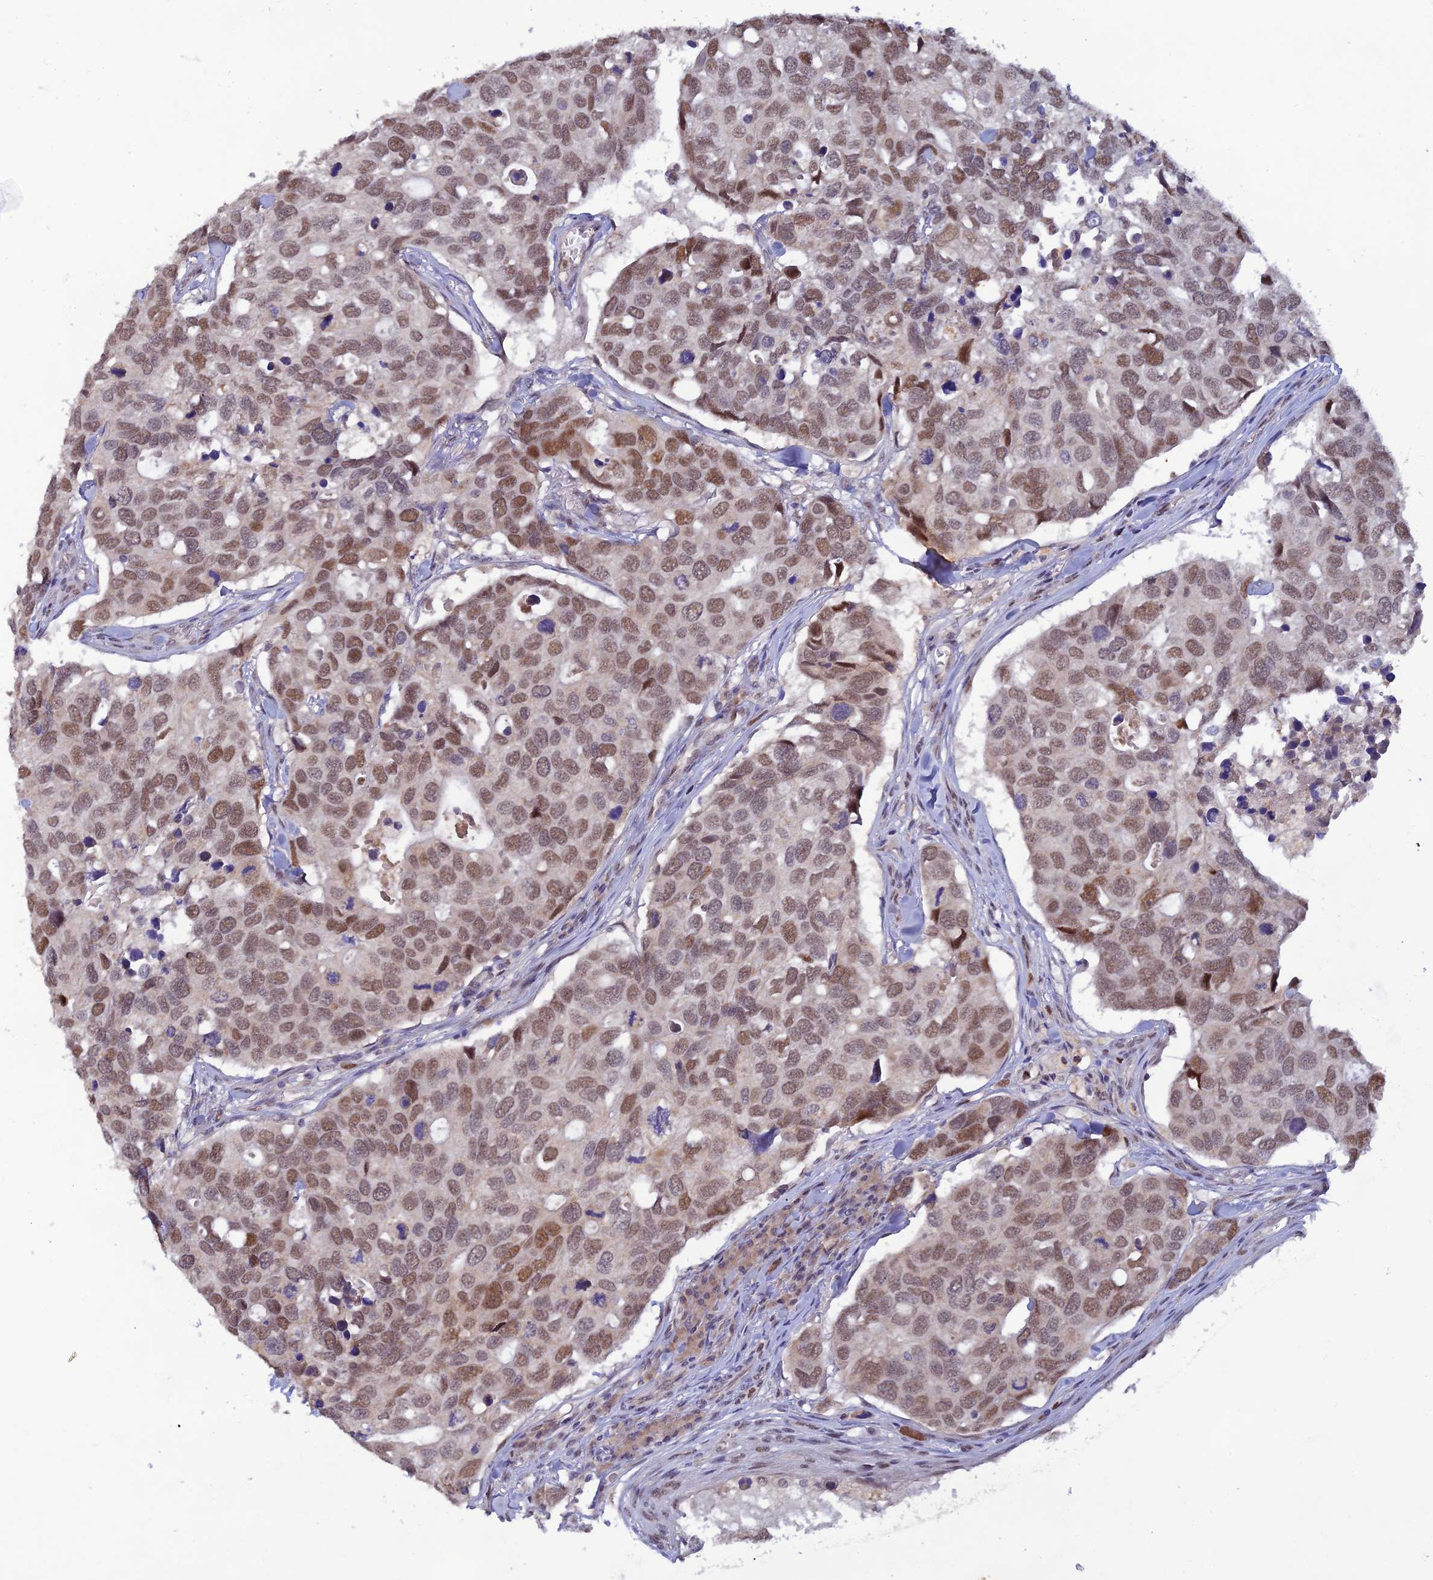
{"staining": {"intensity": "moderate", "quantity": ">75%", "location": "nuclear"}, "tissue": "breast cancer", "cell_type": "Tumor cells", "image_type": "cancer", "snomed": [{"axis": "morphology", "description": "Duct carcinoma"}, {"axis": "topography", "description": "Breast"}], "caption": "A micrograph of invasive ductal carcinoma (breast) stained for a protein displays moderate nuclear brown staining in tumor cells.", "gene": "FASTKD5", "patient": {"sex": "female", "age": 83}}